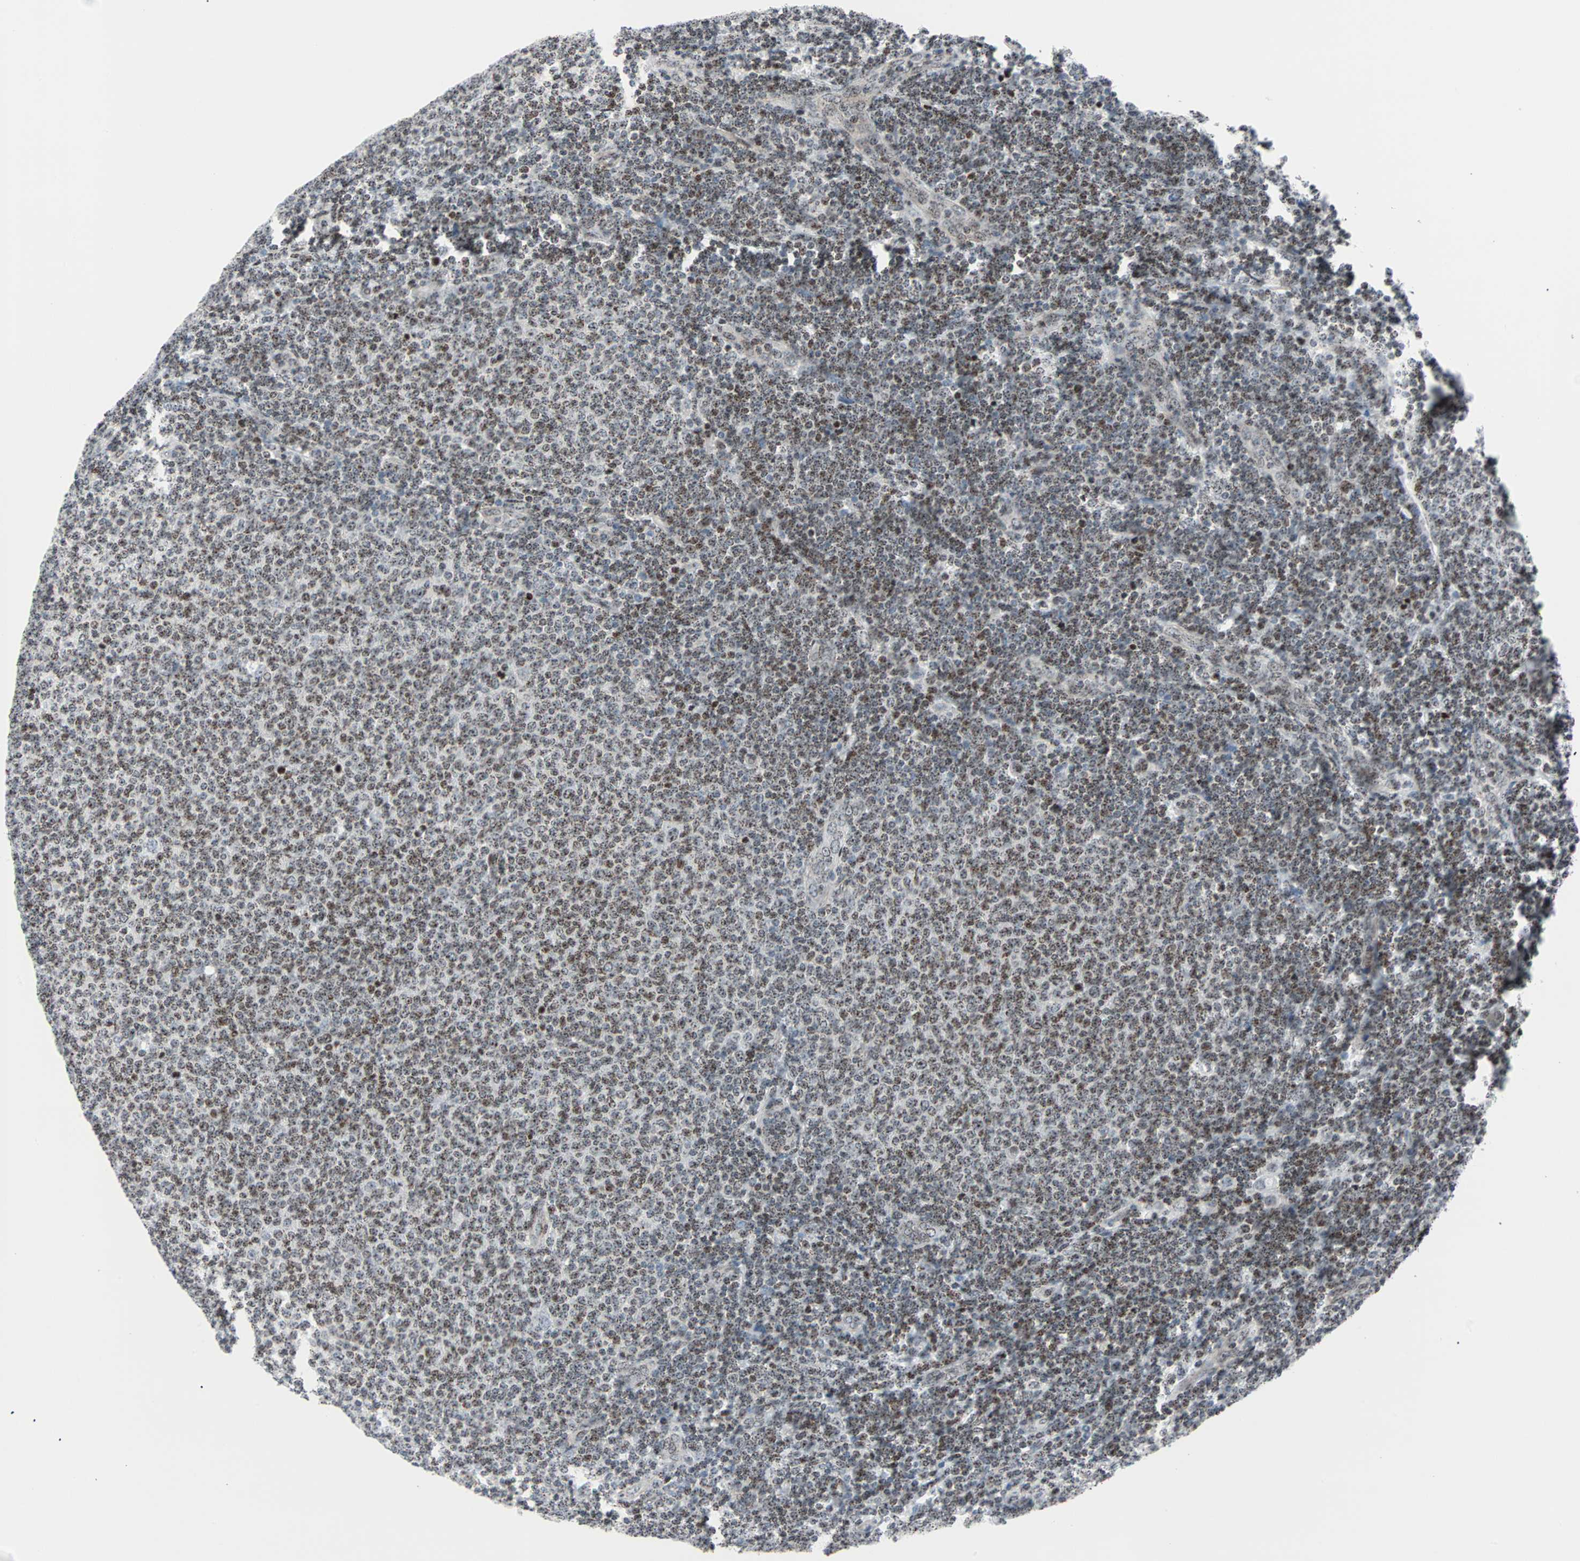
{"staining": {"intensity": "weak", "quantity": ">75%", "location": "nuclear"}, "tissue": "lymphoma", "cell_type": "Tumor cells", "image_type": "cancer", "snomed": [{"axis": "morphology", "description": "Malignant lymphoma, non-Hodgkin's type, Low grade"}, {"axis": "topography", "description": "Lymph node"}], "caption": "The micrograph demonstrates immunohistochemical staining of malignant lymphoma, non-Hodgkin's type (low-grade). There is weak nuclear positivity is appreciated in approximately >75% of tumor cells. Nuclei are stained in blue.", "gene": "CENPA", "patient": {"sex": "male", "age": 66}}